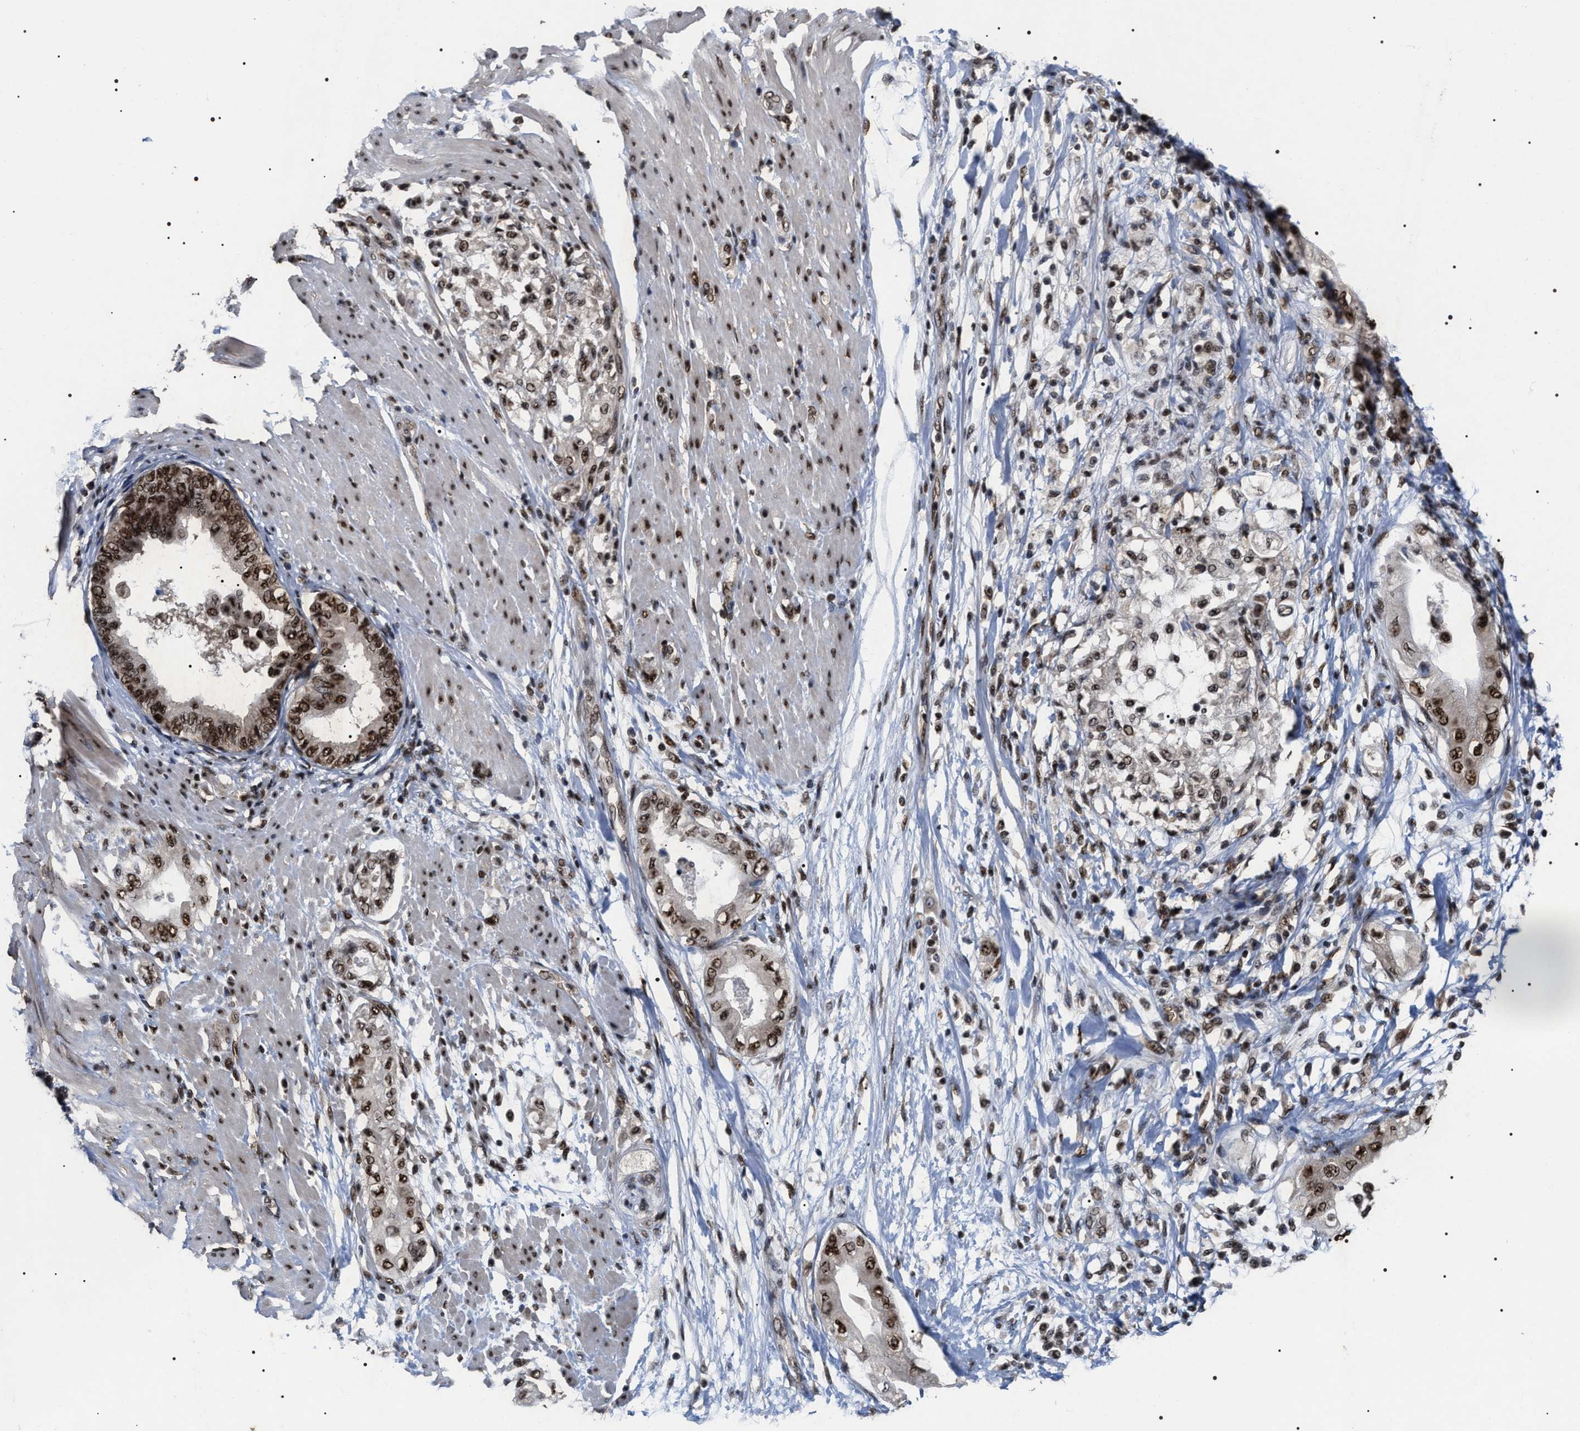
{"staining": {"intensity": "negative", "quantity": "none", "location": "none"}, "tissue": "adipose tissue", "cell_type": "Adipocytes", "image_type": "normal", "snomed": [{"axis": "morphology", "description": "Normal tissue, NOS"}, {"axis": "morphology", "description": "Adenocarcinoma, NOS"}, {"axis": "topography", "description": "Duodenum"}, {"axis": "topography", "description": "Peripheral nerve tissue"}], "caption": "High power microscopy histopathology image of an immunohistochemistry histopathology image of unremarkable adipose tissue, revealing no significant positivity in adipocytes.", "gene": "RRP1B", "patient": {"sex": "female", "age": 60}}